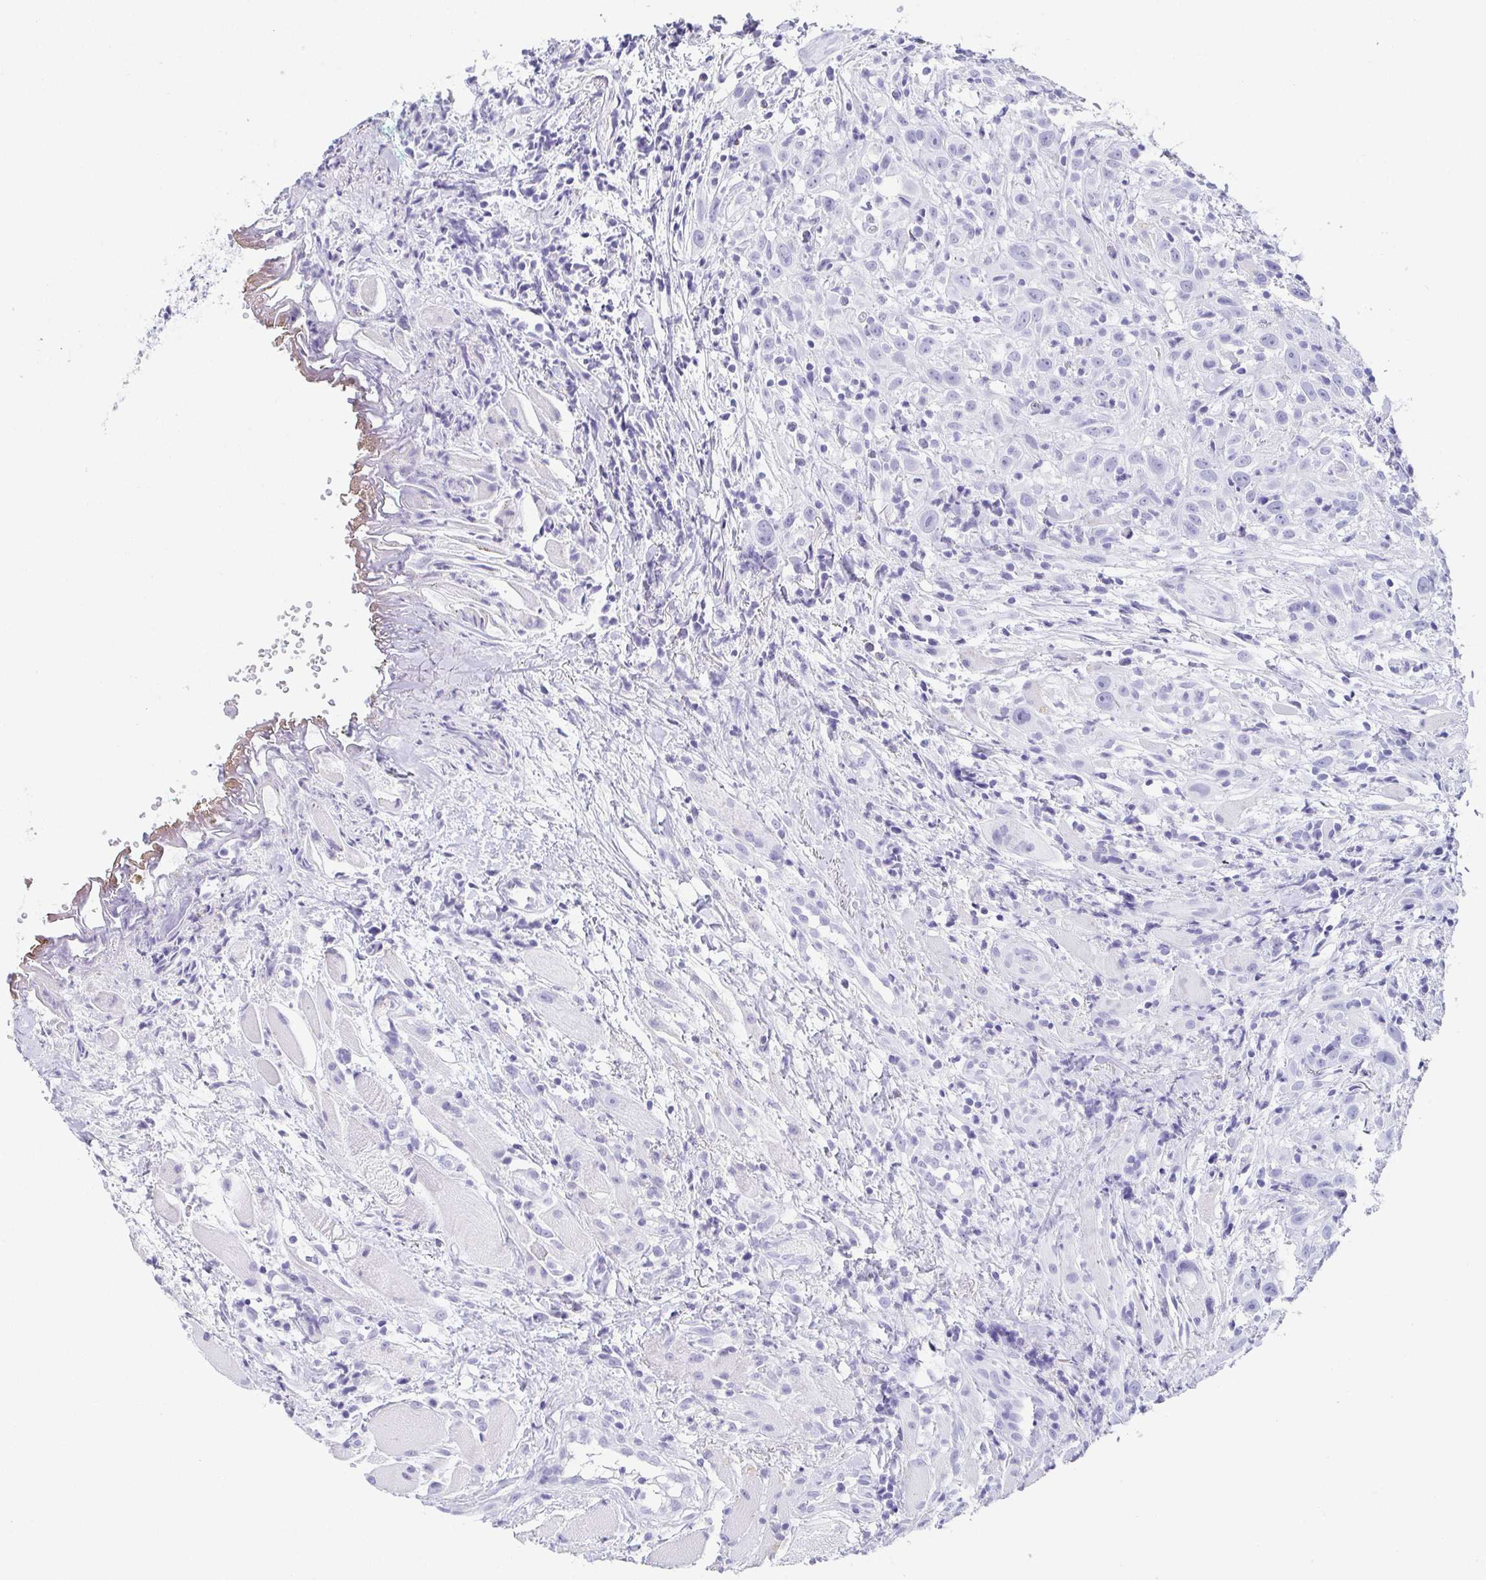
{"staining": {"intensity": "negative", "quantity": "none", "location": "none"}, "tissue": "head and neck cancer", "cell_type": "Tumor cells", "image_type": "cancer", "snomed": [{"axis": "morphology", "description": "Squamous cell carcinoma, NOS"}, {"axis": "topography", "description": "Head-Neck"}], "caption": "This is an immunohistochemistry (IHC) micrograph of squamous cell carcinoma (head and neck). There is no staining in tumor cells.", "gene": "ZG16B", "patient": {"sex": "female", "age": 95}}